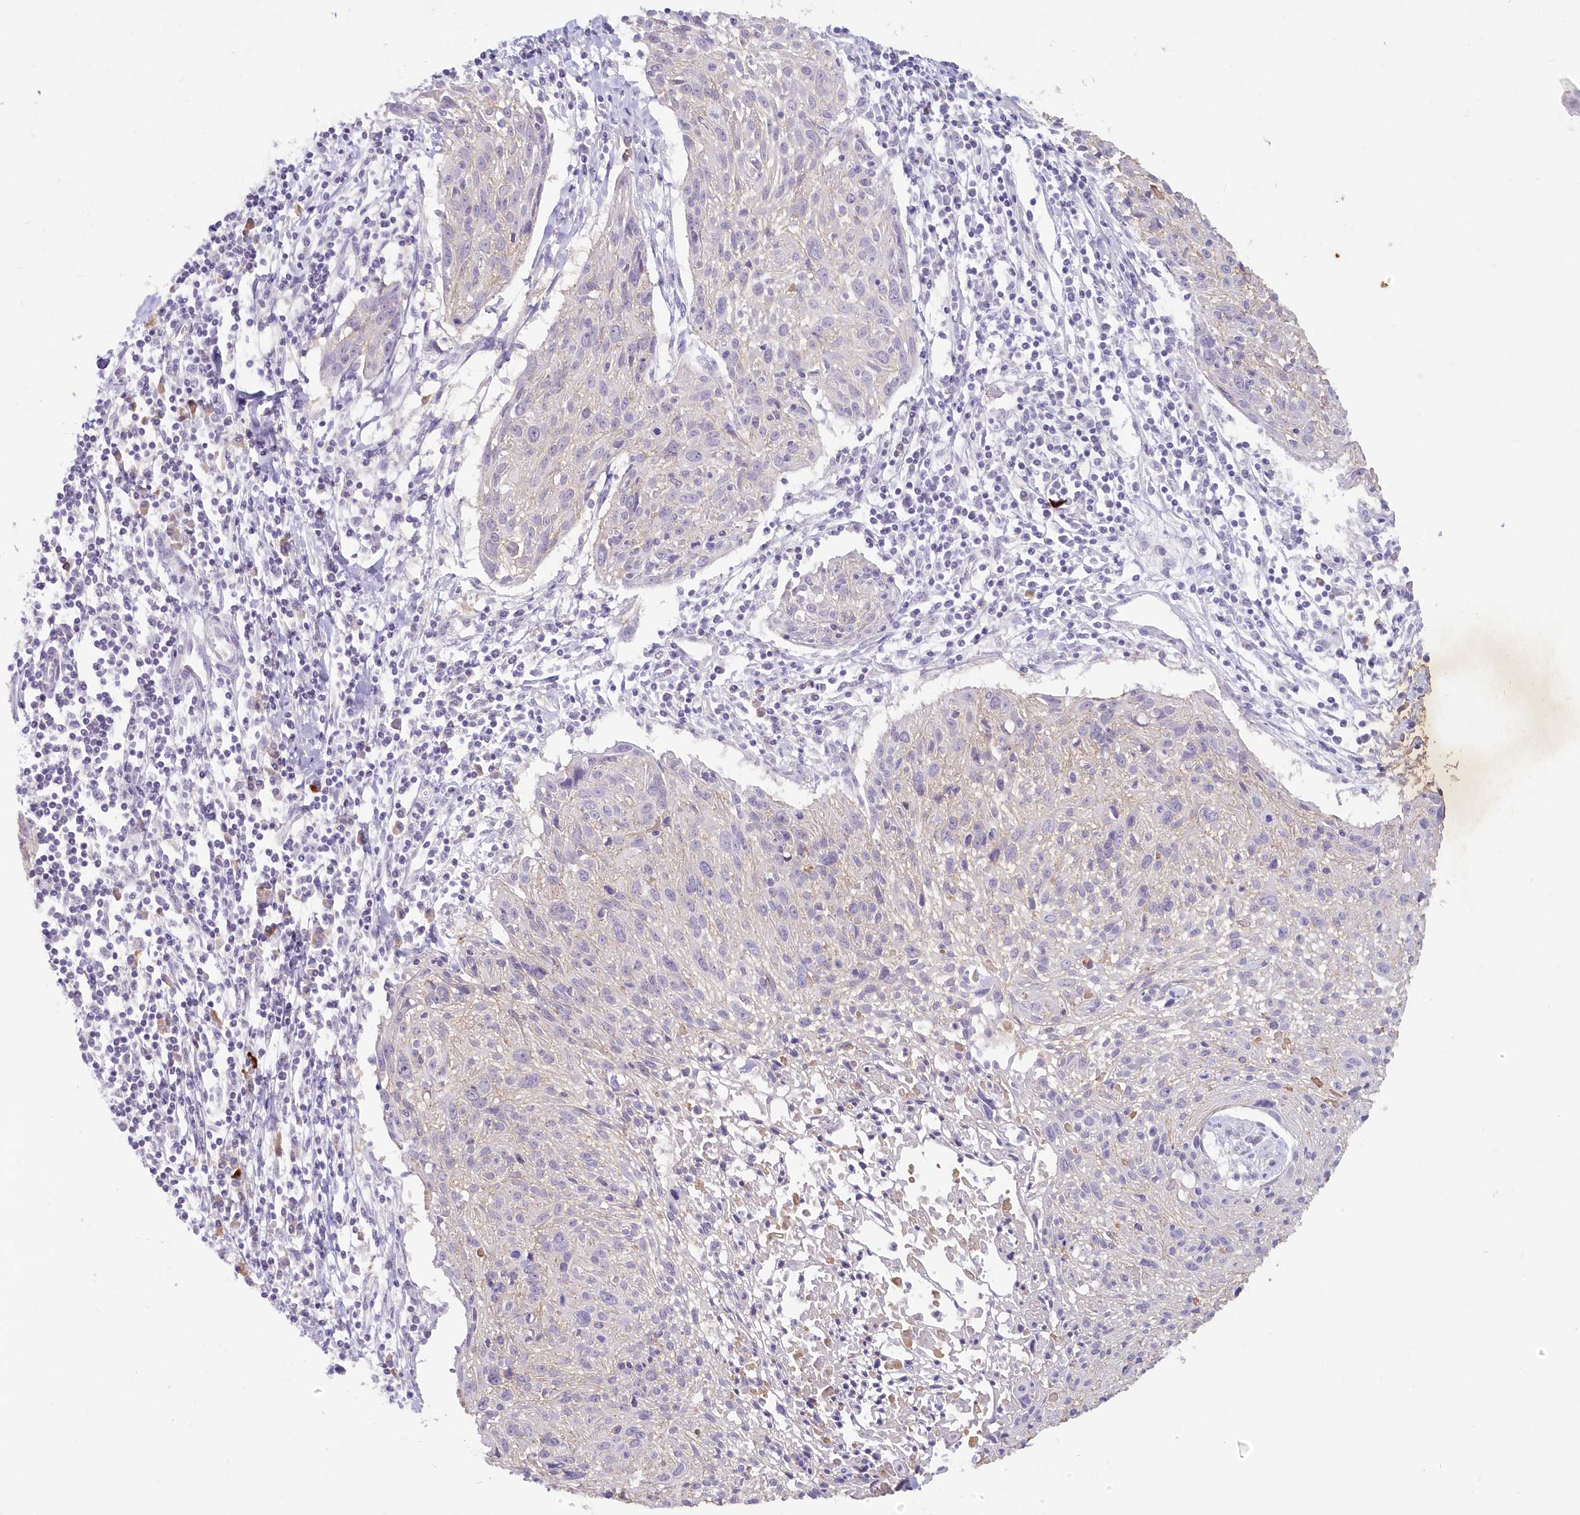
{"staining": {"intensity": "negative", "quantity": "none", "location": "none"}, "tissue": "cervical cancer", "cell_type": "Tumor cells", "image_type": "cancer", "snomed": [{"axis": "morphology", "description": "Squamous cell carcinoma, NOS"}, {"axis": "topography", "description": "Cervix"}], "caption": "Immunohistochemistry image of cervical cancer stained for a protein (brown), which shows no positivity in tumor cells. Nuclei are stained in blue.", "gene": "SNED1", "patient": {"sex": "female", "age": 51}}